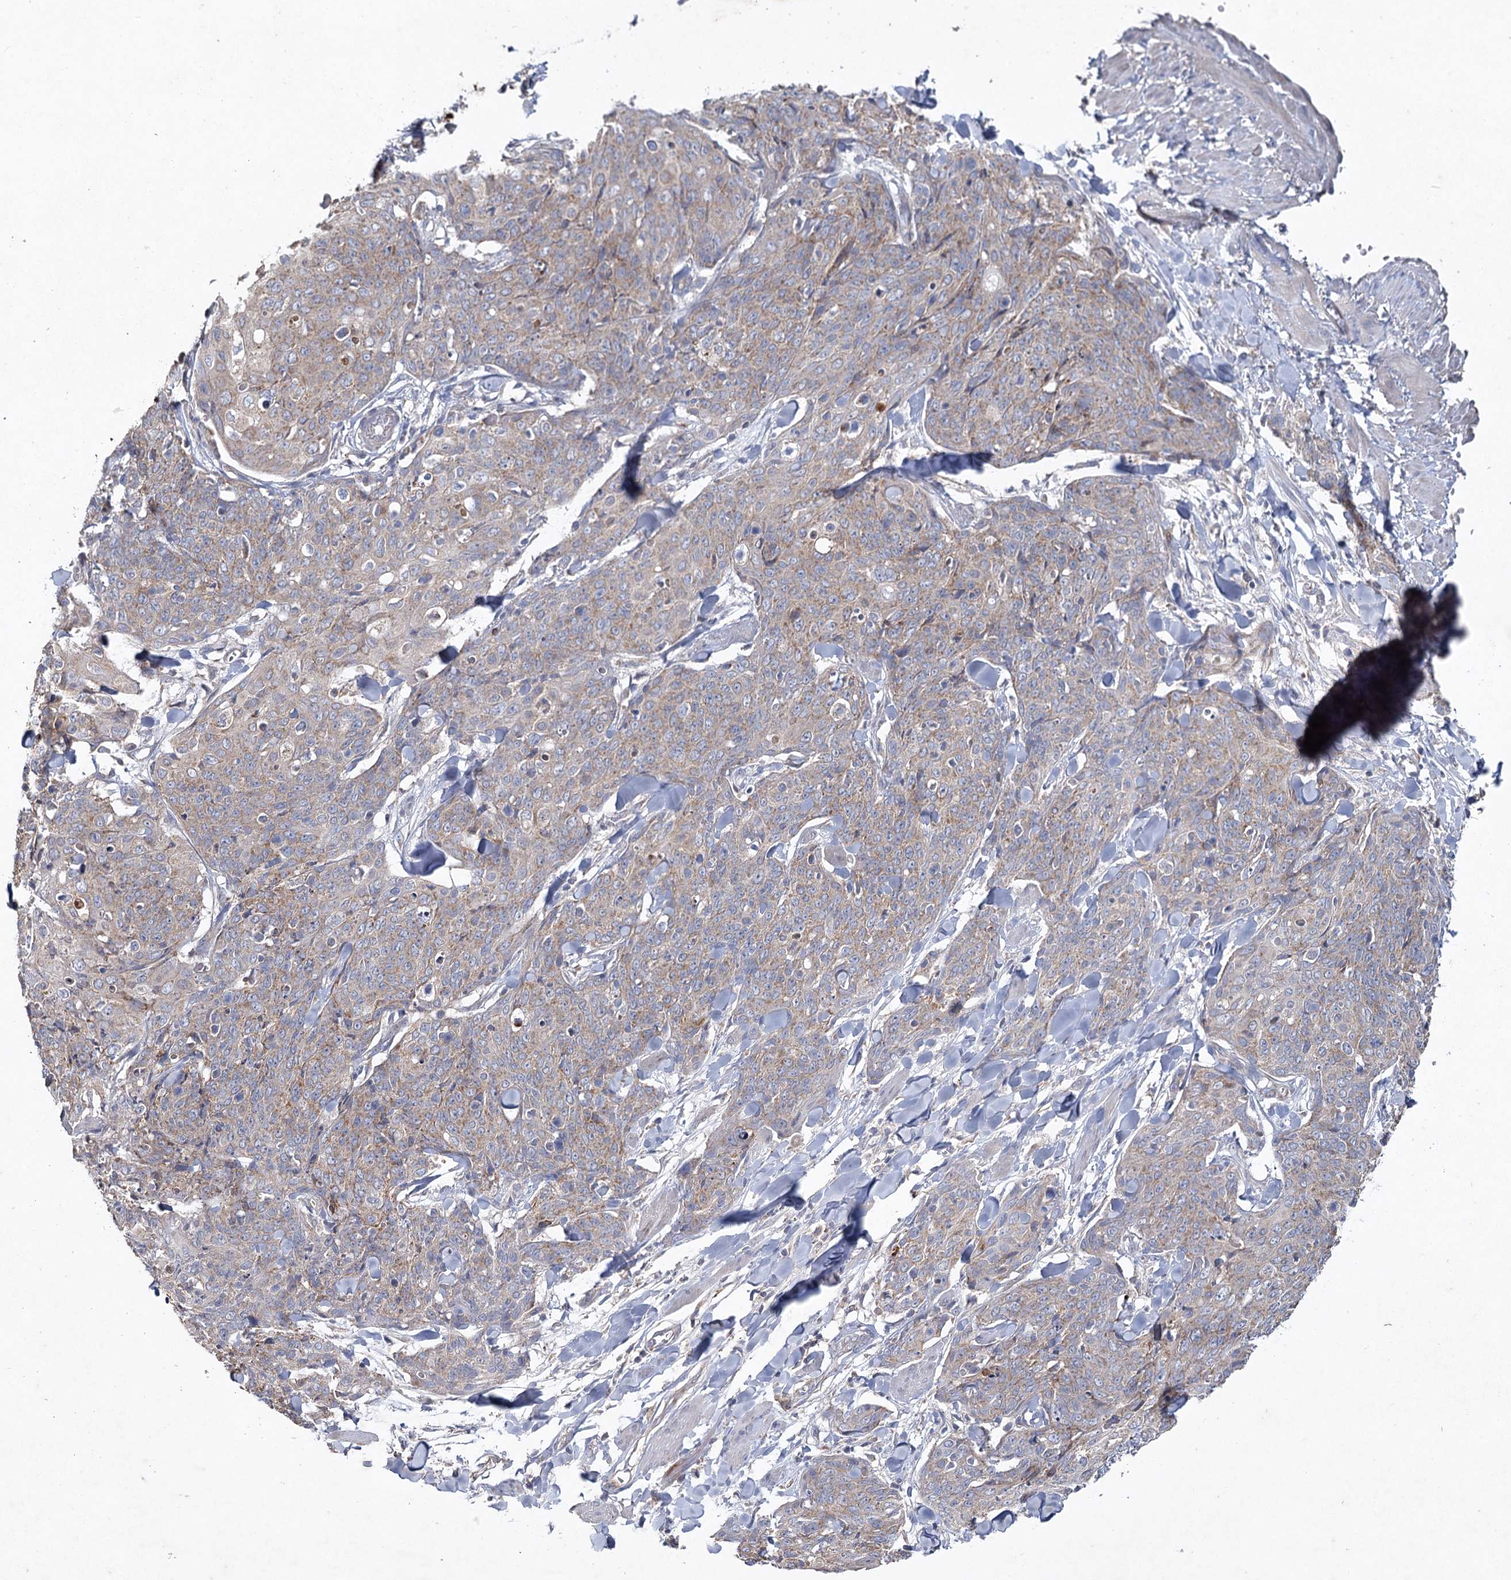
{"staining": {"intensity": "weak", "quantity": "25%-75%", "location": "cytoplasmic/membranous"}, "tissue": "skin cancer", "cell_type": "Tumor cells", "image_type": "cancer", "snomed": [{"axis": "morphology", "description": "Squamous cell carcinoma, NOS"}, {"axis": "topography", "description": "Skin"}, {"axis": "topography", "description": "Vulva"}], "caption": "Immunohistochemical staining of skin cancer (squamous cell carcinoma) exhibits weak cytoplasmic/membranous protein expression in about 25%-75% of tumor cells. (Brightfield microscopy of DAB IHC at high magnification).", "gene": "MRPL44", "patient": {"sex": "female", "age": 85}}